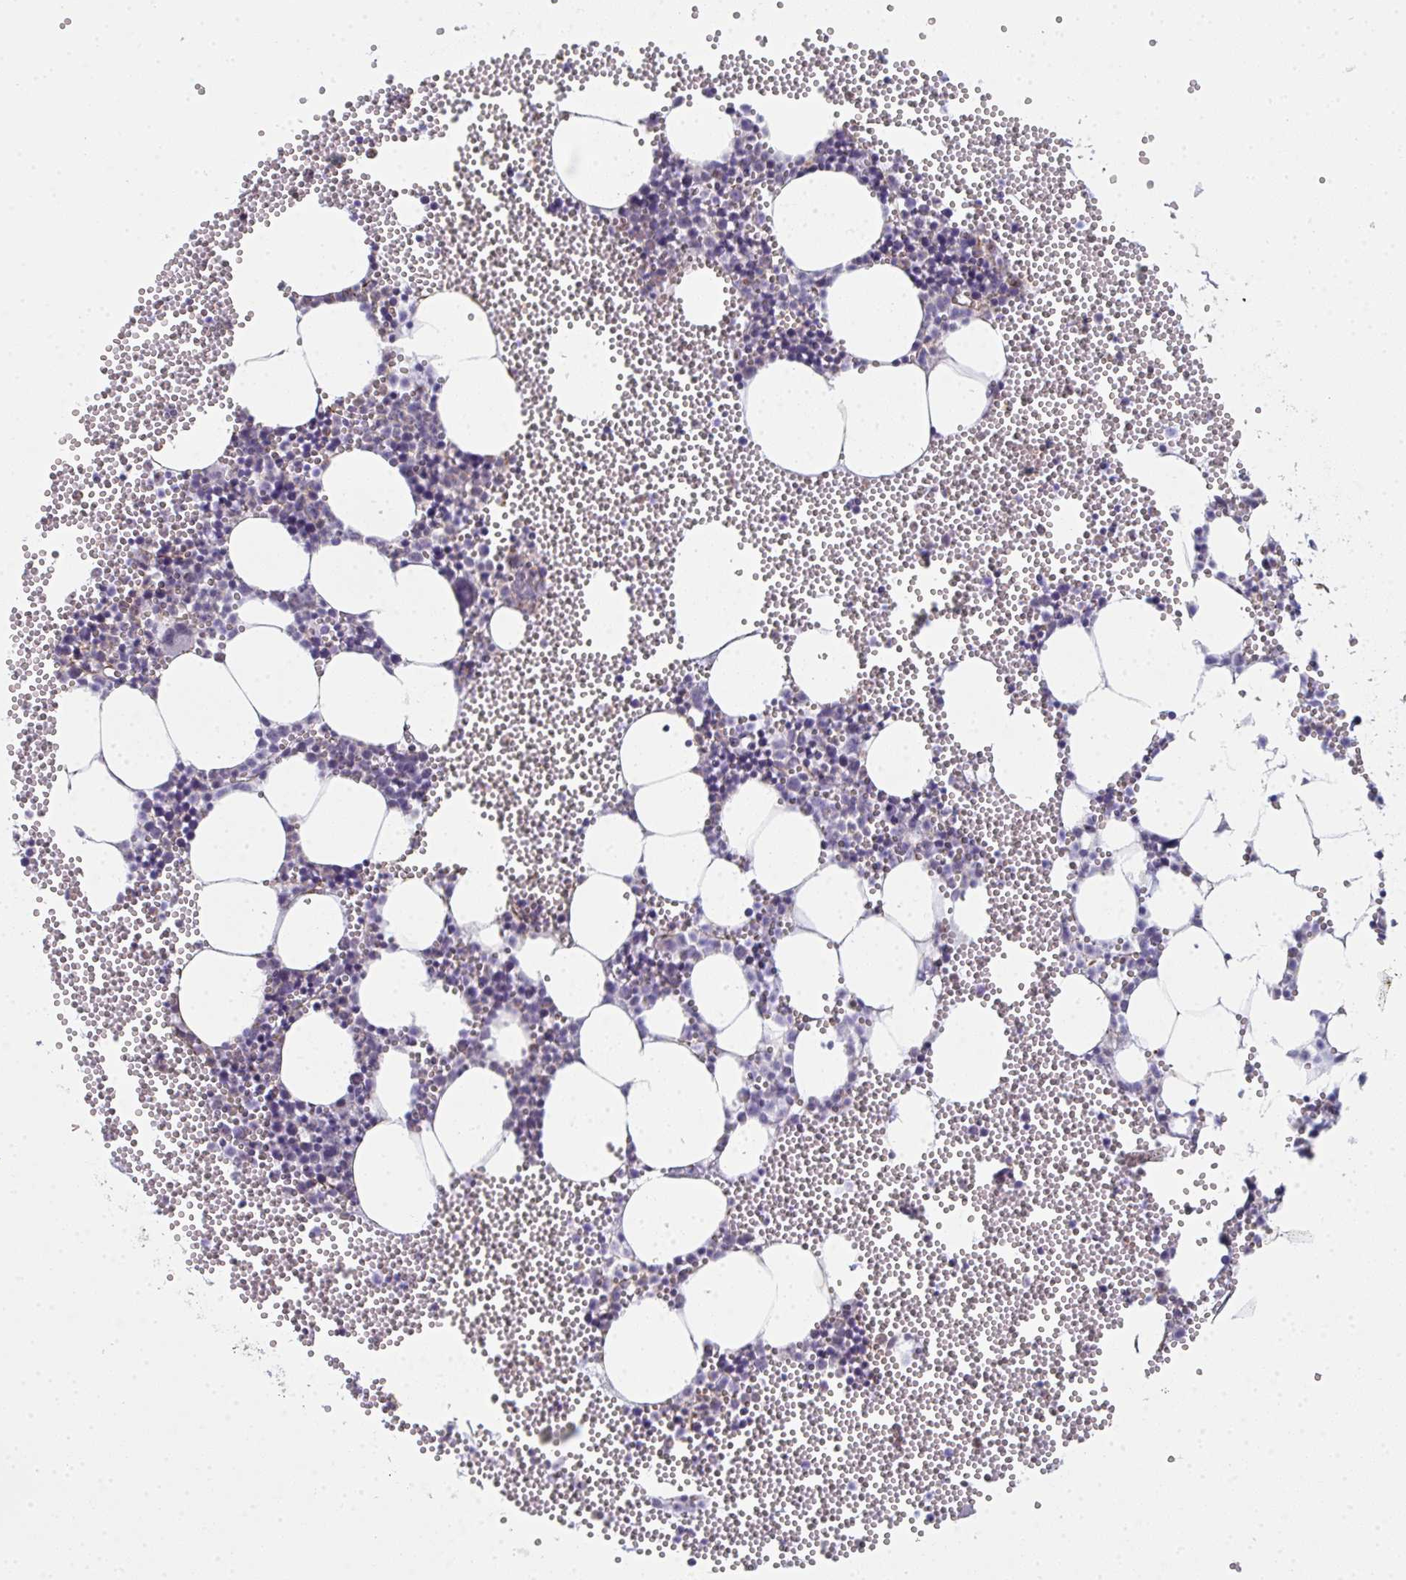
{"staining": {"intensity": "negative", "quantity": "none", "location": "none"}, "tissue": "bone marrow", "cell_type": "Hematopoietic cells", "image_type": "normal", "snomed": [{"axis": "morphology", "description": "Normal tissue, NOS"}, {"axis": "topography", "description": "Bone marrow"}], "caption": "Immunohistochemistry histopathology image of normal bone marrow: bone marrow stained with DAB exhibits no significant protein expression in hematopoietic cells.", "gene": "A1CF", "patient": {"sex": "female", "age": 80}}